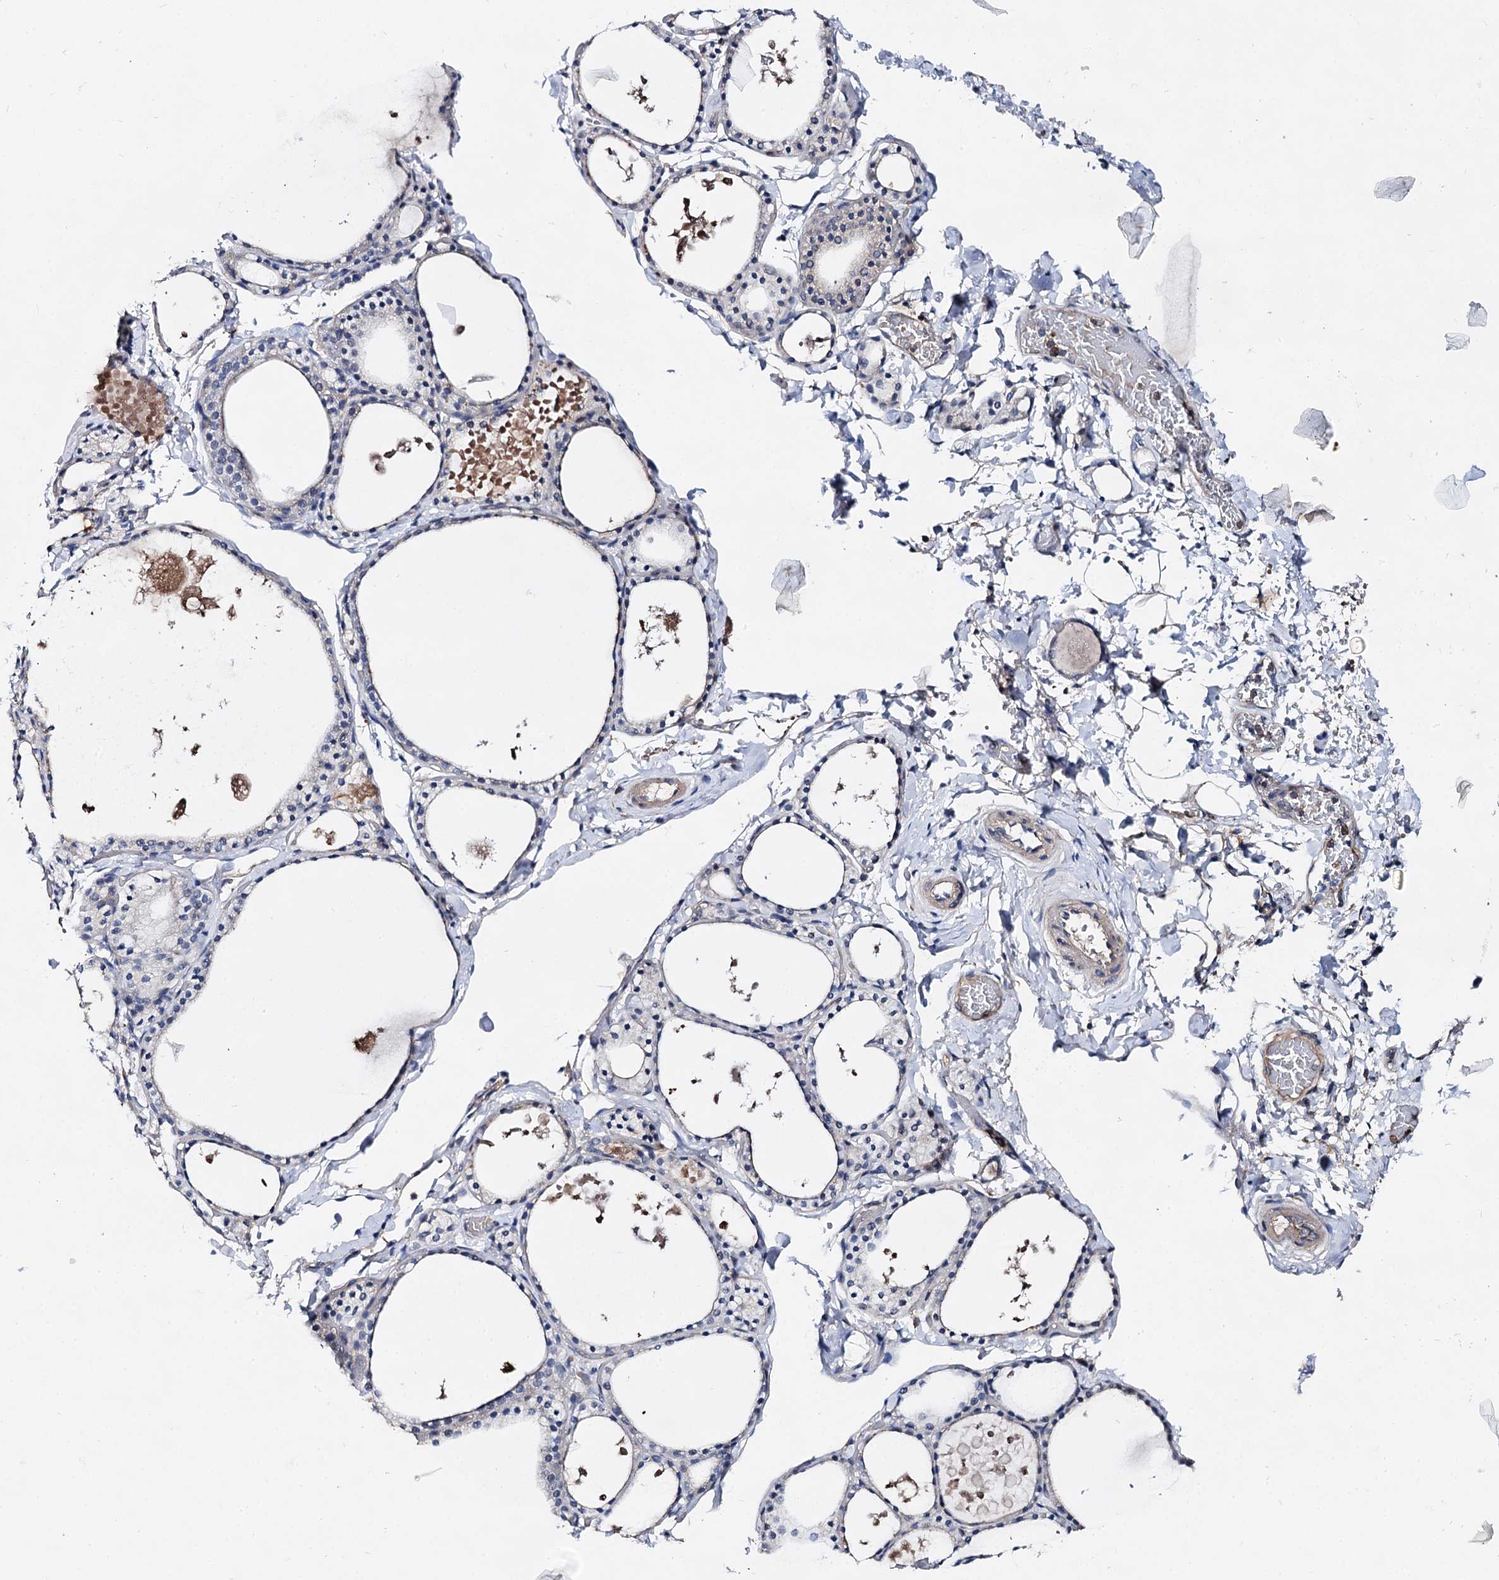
{"staining": {"intensity": "negative", "quantity": "none", "location": "none"}, "tissue": "thyroid gland", "cell_type": "Glandular cells", "image_type": "normal", "snomed": [{"axis": "morphology", "description": "Normal tissue, NOS"}, {"axis": "topography", "description": "Thyroid gland"}], "caption": "Photomicrograph shows no significant protein staining in glandular cells of unremarkable thyroid gland. (DAB (3,3'-diaminobenzidine) immunohistochemistry (IHC) with hematoxylin counter stain).", "gene": "HVCN1", "patient": {"sex": "male", "age": 56}}